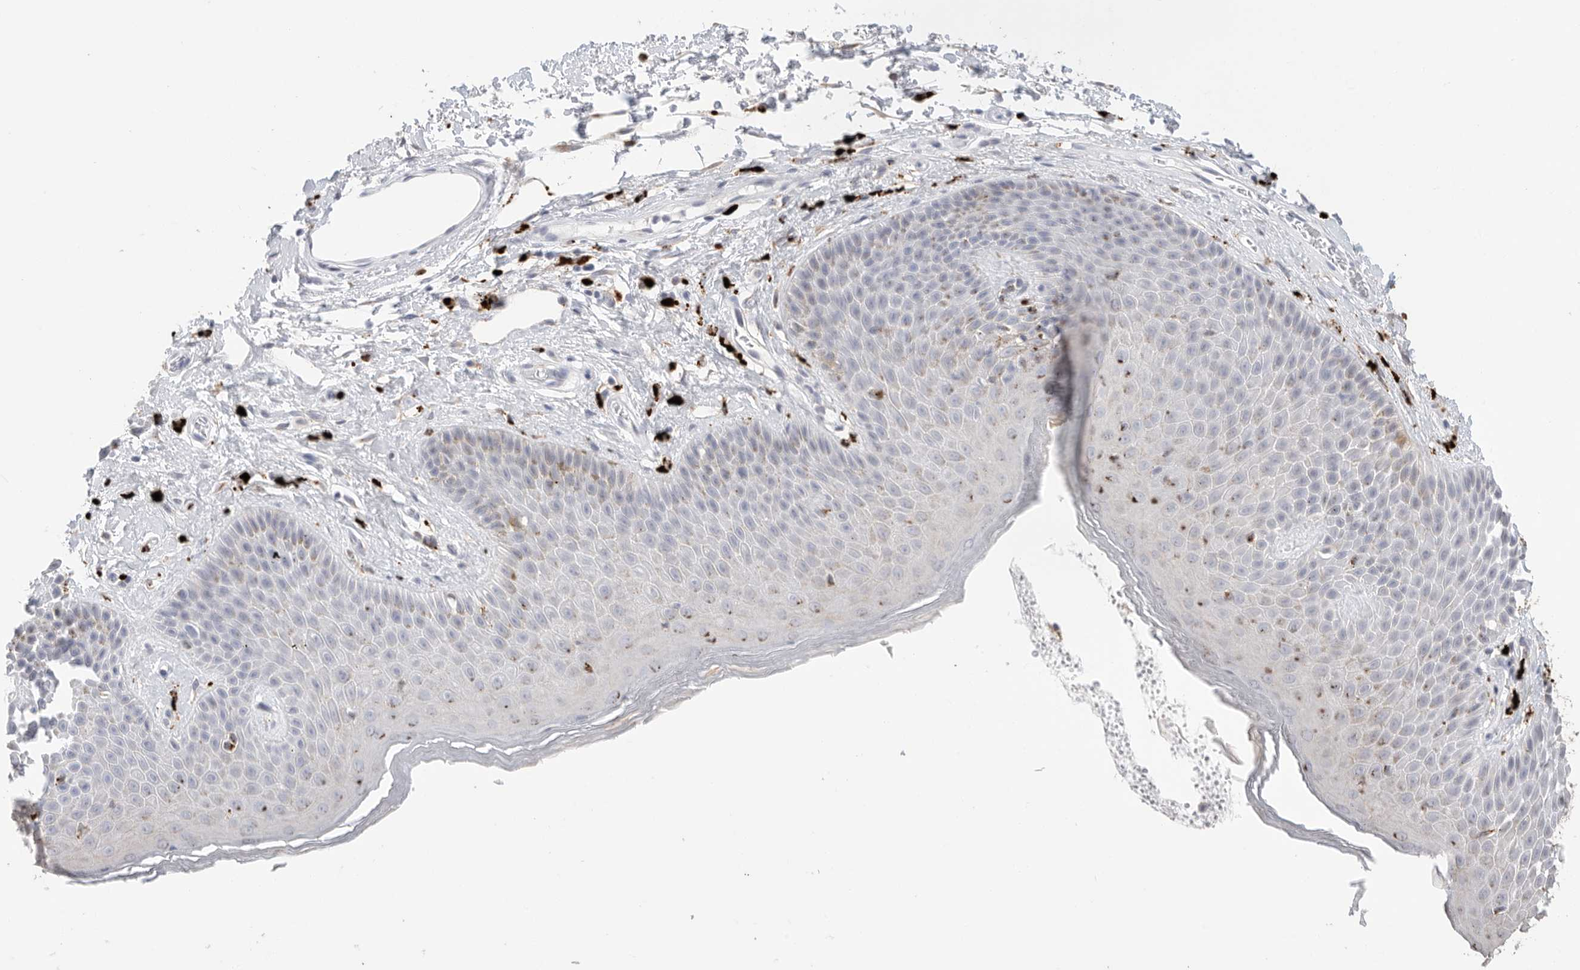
{"staining": {"intensity": "moderate", "quantity": "<25%", "location": "cytoplasmic/membranous"}, "tissue": "skin", "cell_type": "Epidermal cells", "image_type": "normal", "snomed": [{"axis": "morphology", "description": "Normal tissue, NOS"}, {"axis": "topography", "description": "Anal"}], "caption": "The photomicrograph reveals immunohistochemical staining of normal skin. There is moderate cytoplasmic/membranous positivity is appreciated in about <25% of epidermal cells. (DAB (3,3'-diaminobenzidine) = brown stain, brightfield microscopy at high magnification).", "gene": "GGH", "patient": {"sex": "male", "age": 74}}